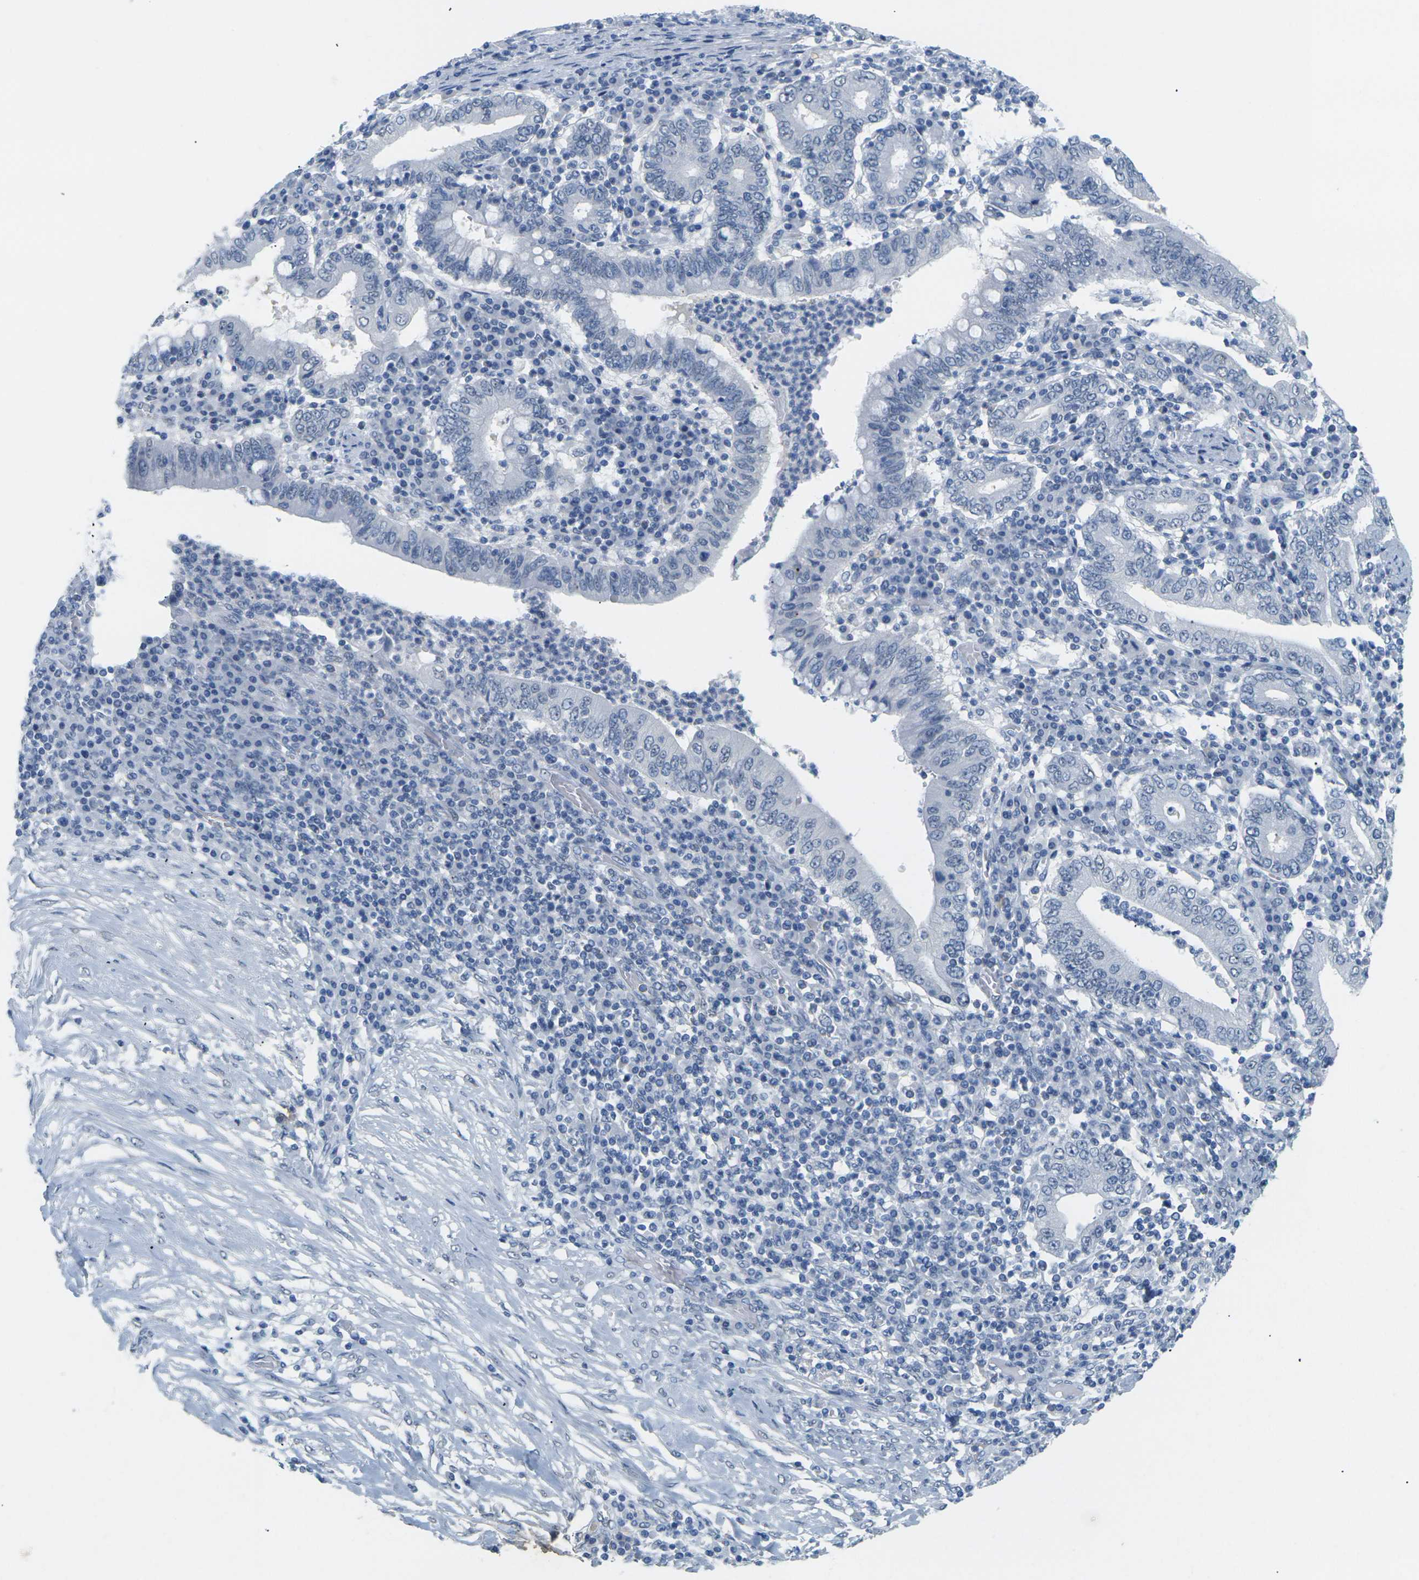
{"staining": {"intensity": "negative", "quantity": "none", "location": "none"}, "tissue": "stomach cancer", "cell_type": "Tumor cells", "image_type": "cancer", "snomed": [{"axis": "morphology", "description": "Normal tissue, NOS"}, {"axis": "morphology", "description": "Adenocarcinoma, NOS"}, {"axis": "topography", "description": "Esophagus"}, {"axis": "topography", "description": "Stomach, upper"}, {"axis": "topography", "description": "Peripheral nerve tissue"}], "caption": "DAB immunohistochemical staining of human stomach cancer (adenocarcinoma) demonstrates no significant positivity in tumor cells.", "gene": "CTAG1A", "patient": {"sex": "male", "age": 62}}